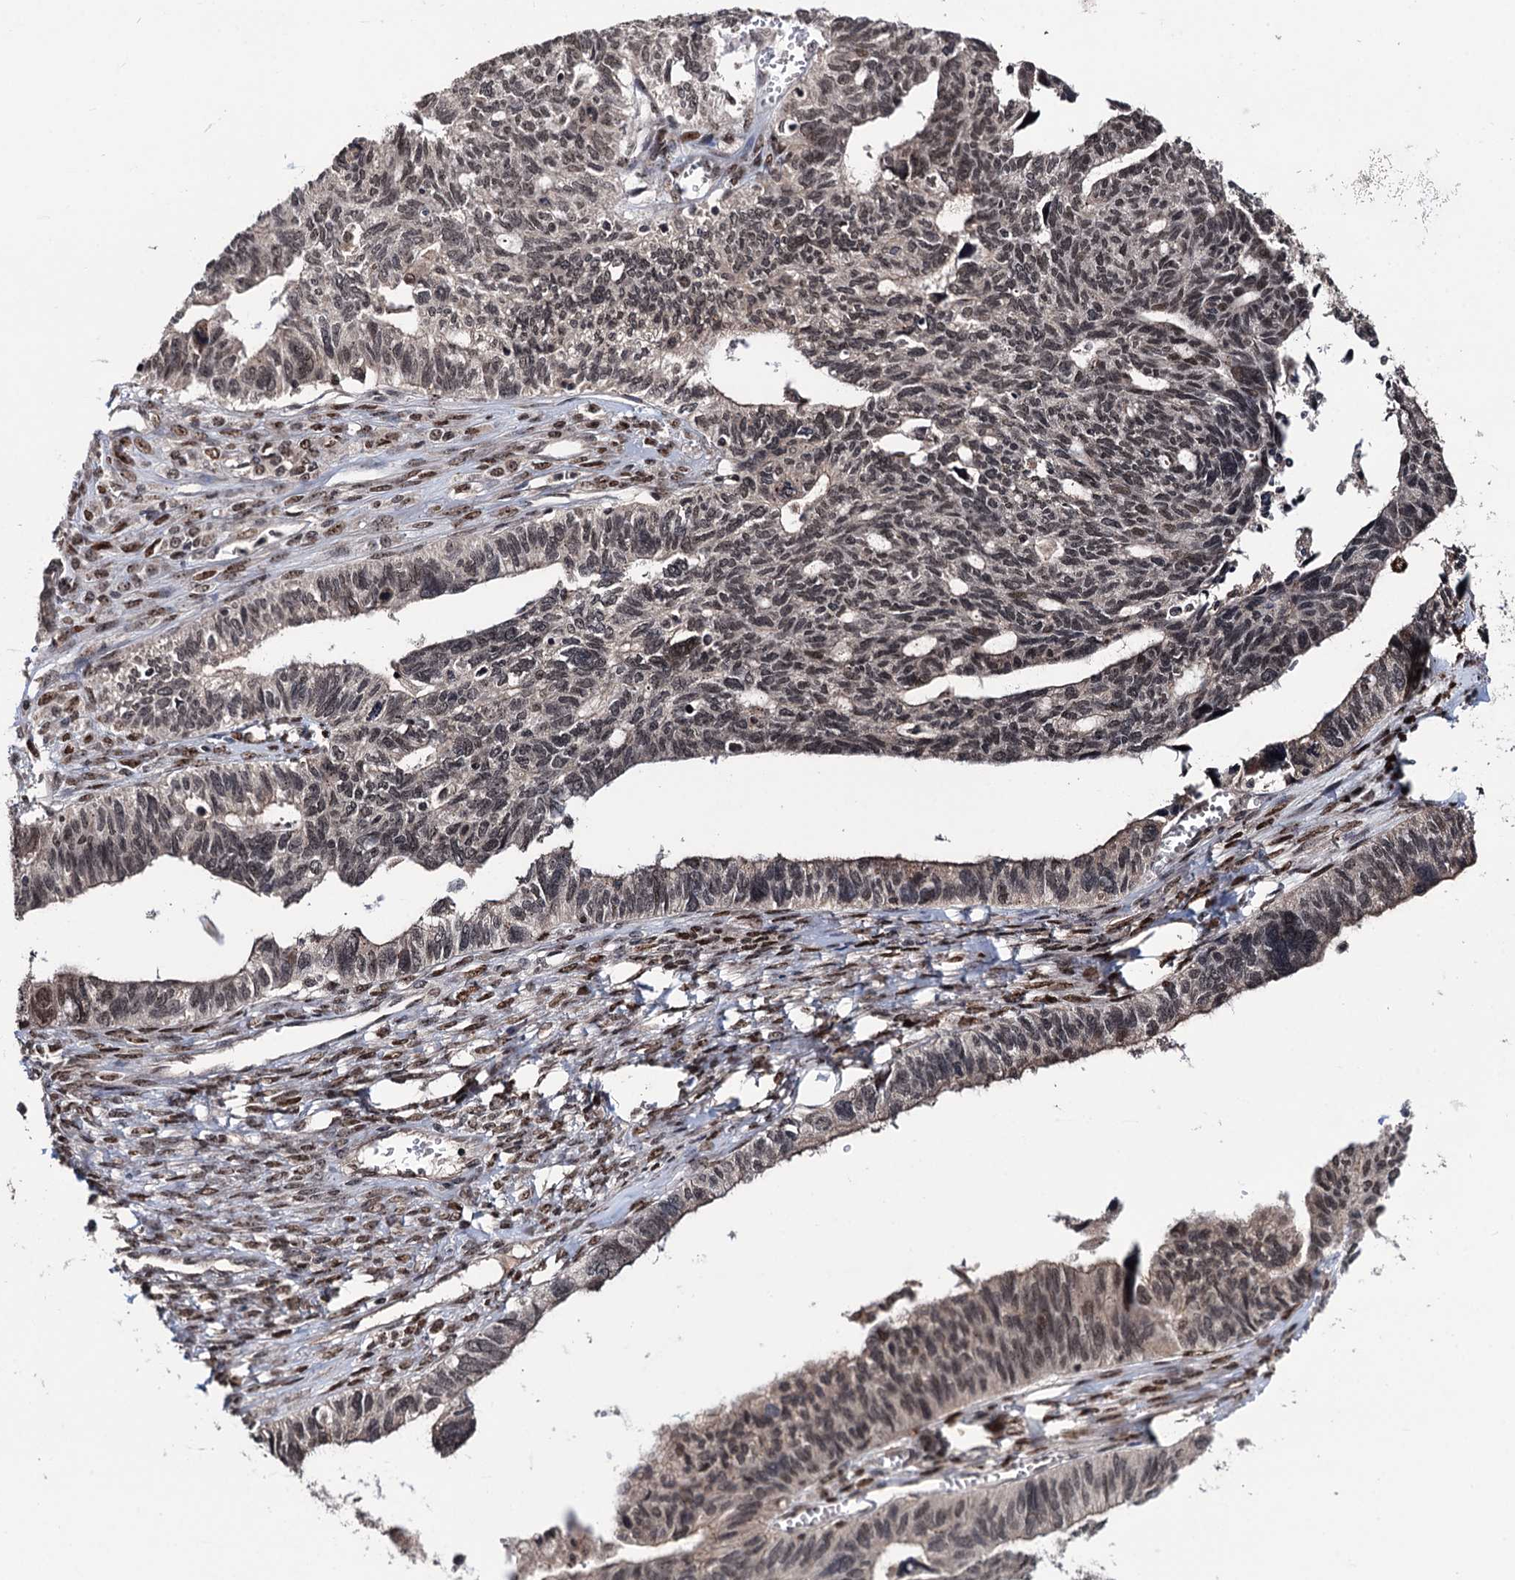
{"staining": {"intensity": "moderate", "quantity": "25%-75%", "location": "nuclear"}, "tissue": "ovarian cancer", "cell_type": "Tumor cells", "image_type": "cancer", "snomed": [{"axis": "morphology", "description": "Cystadenocarcinoma, serous, NOS"}, {"axis": "topography", "description": "Ovary"}], "caption": "A brown stain highlights moderate nuclear expression of a protein in ovarian cancer tumor cells.", "gene": "RASSF4", "patient": {"sex": "female", "age": 79}}